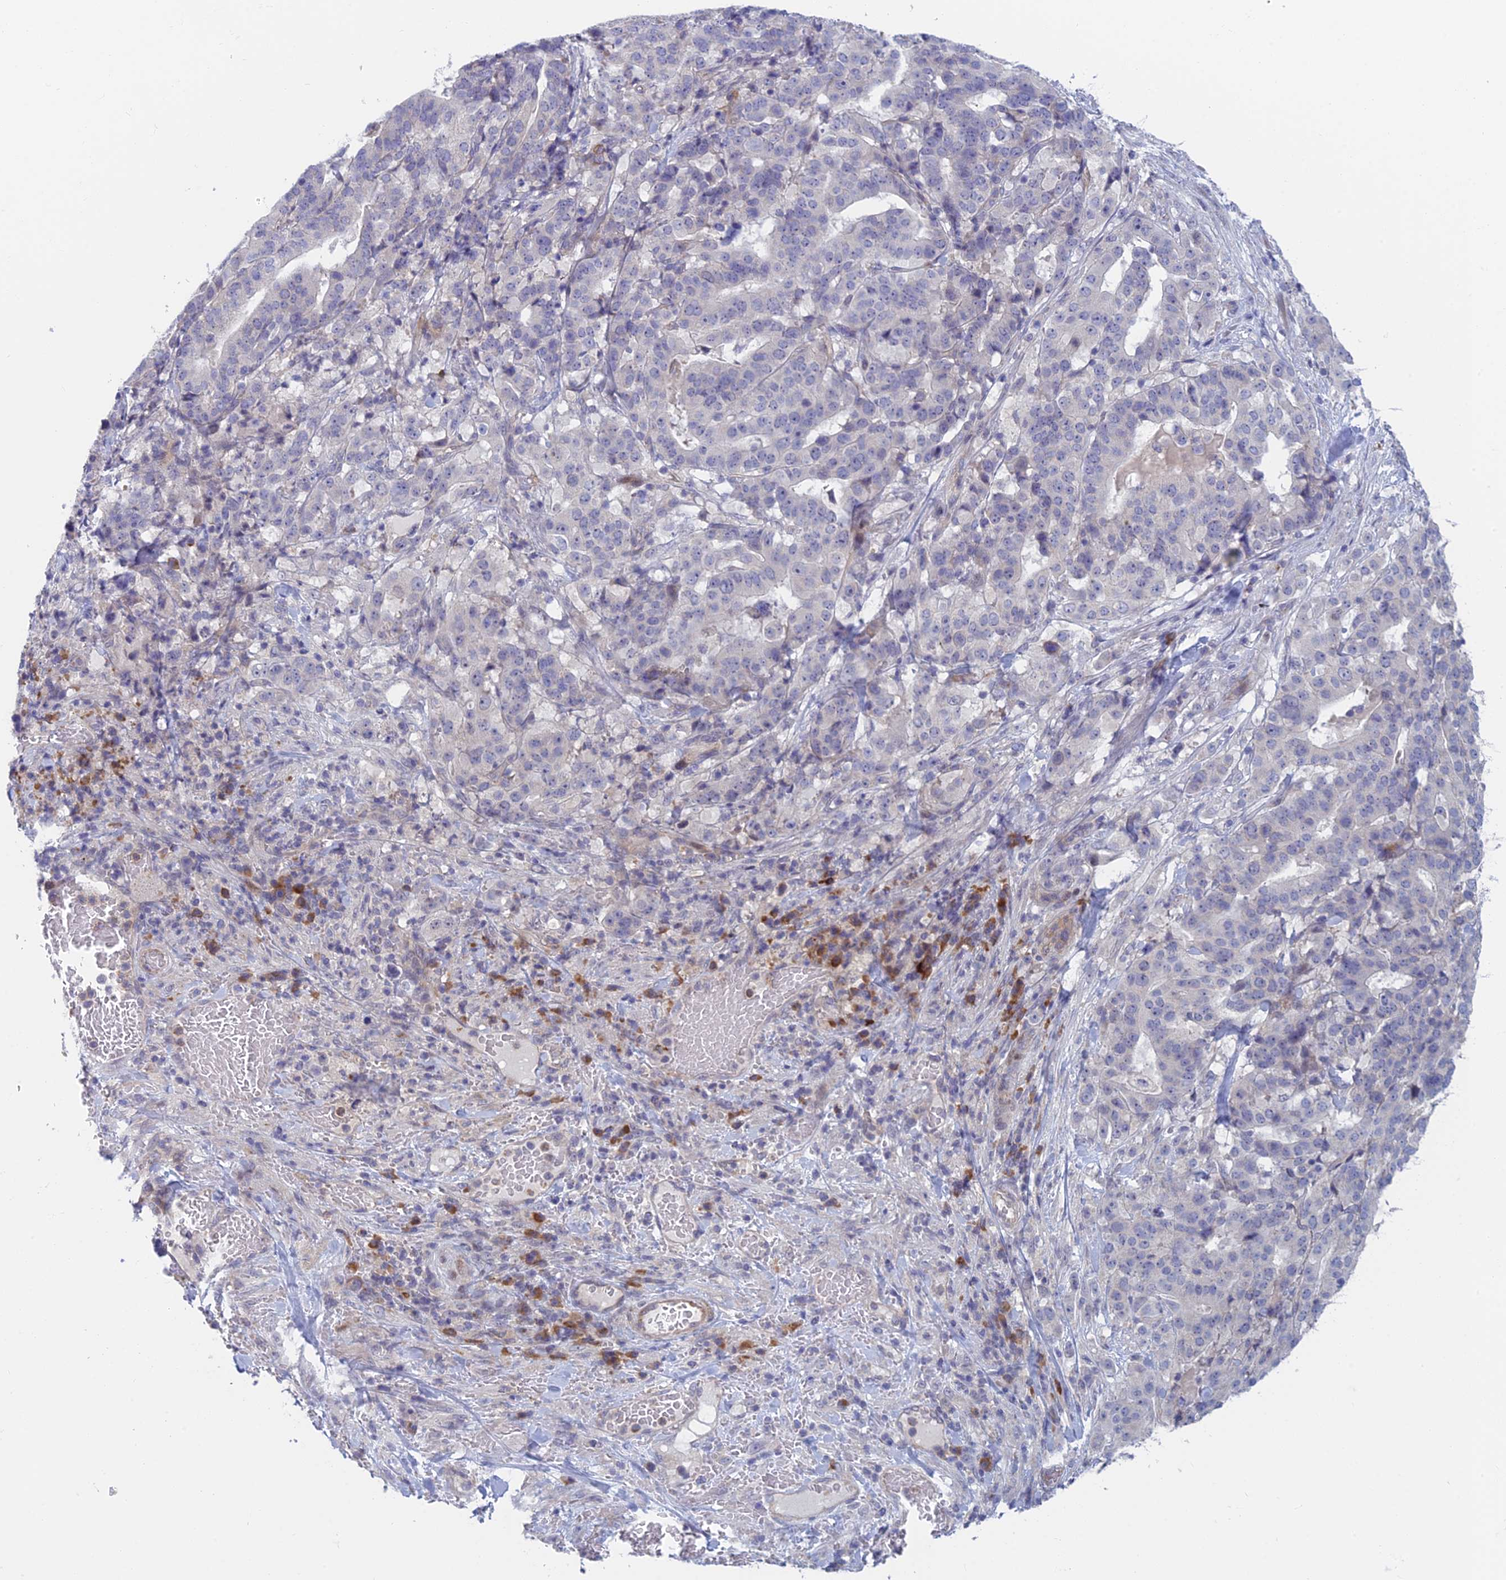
{"staining": {"intensity": "negative", "quantity": "none", "location": "none"}, "tissue": "stomach cancer", "cell_type": "Tumor cells", "image_type": "cancer", "snomed": [{"axis": "morphology", "description": "Adenocarcinoma, NOS"}, {"axis": "topography", "description": "Stomach"}], "caption": "Immunohistochemistry (IHC) image of human stomach cancer stained for a protein (brown), which reveals no positivity in tumor cells.", "gene": "PPP1R26", "patient": {"sex": "male", "age": 48}}